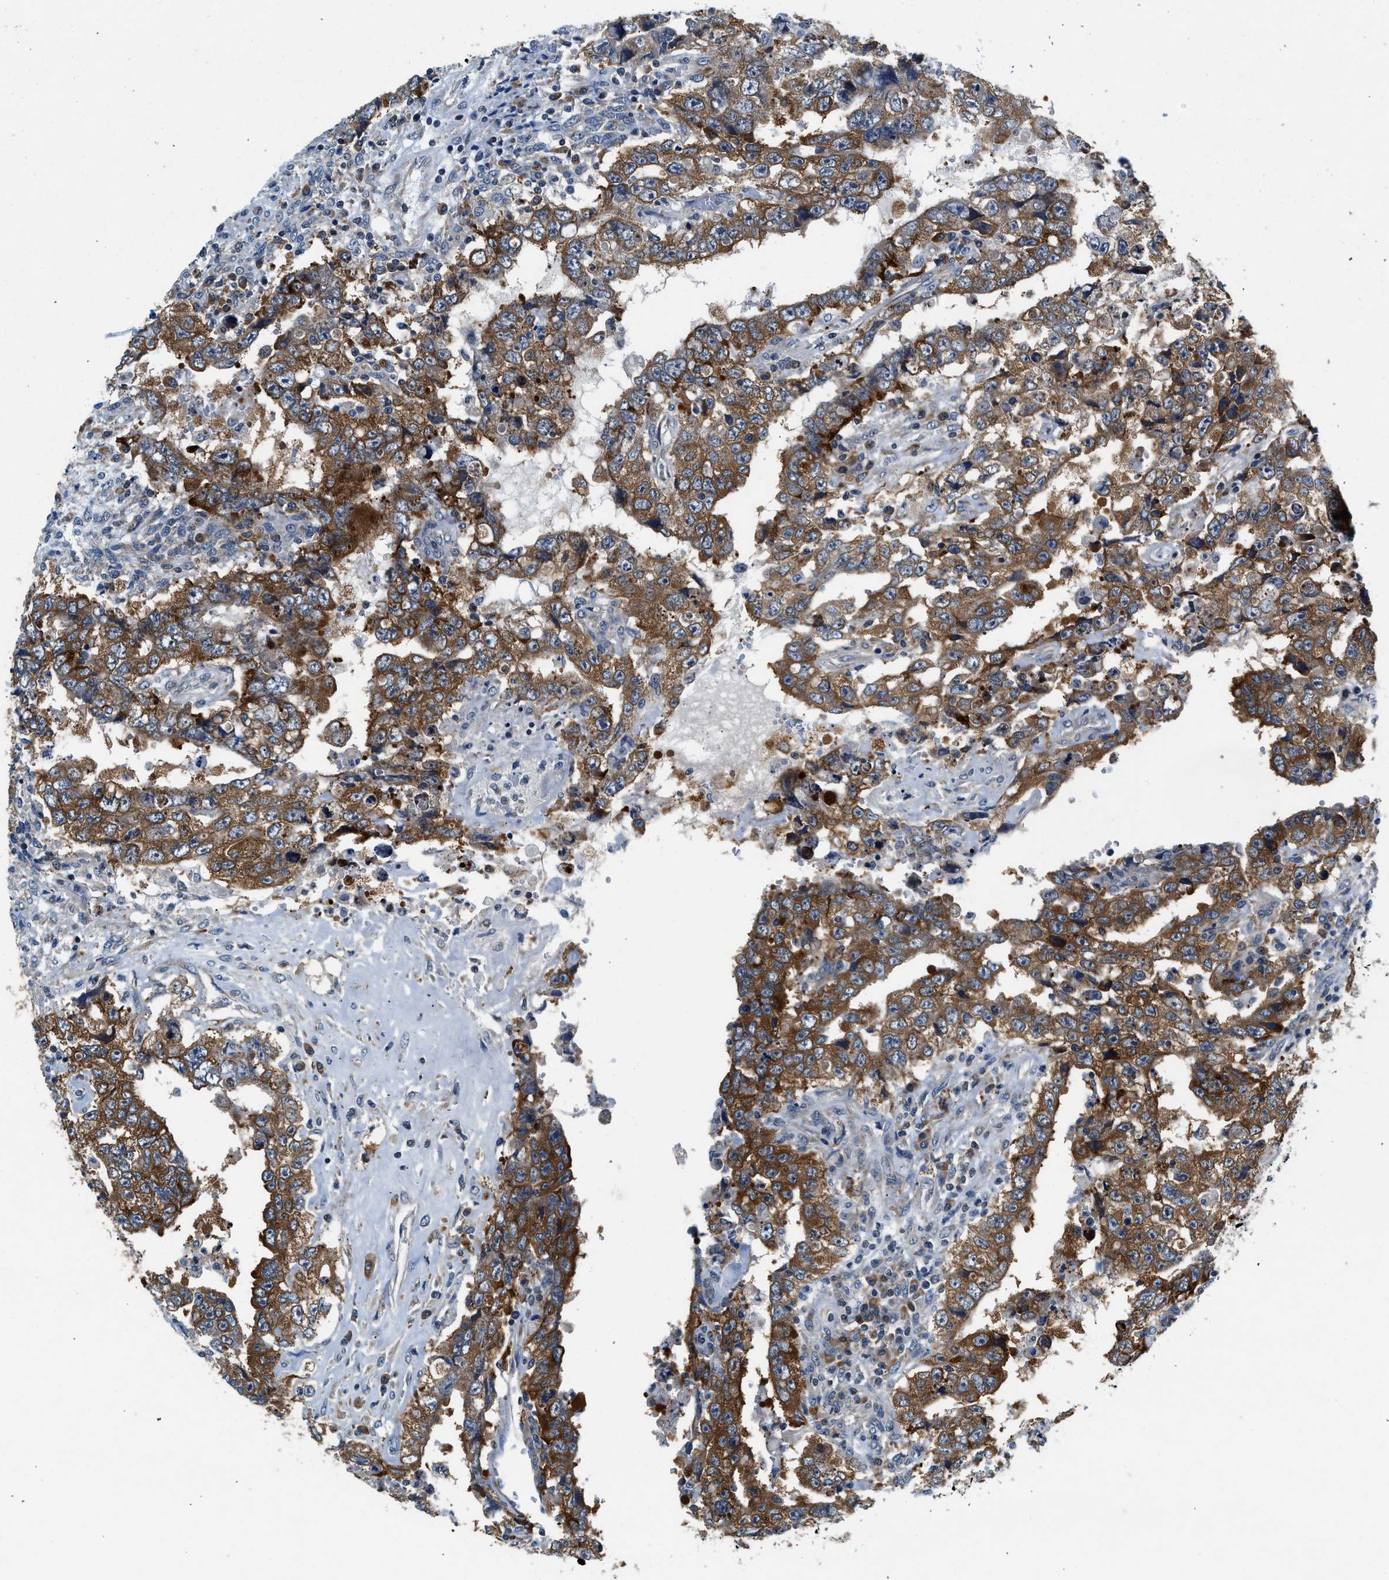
{"staining": {"intensity": "moderate", "quantity": ">75%", "location": "cytoplasmic/membranous"}, "tissue": "testis cancer", "cell_type": "Tumor cells", "image_type": "cancer", "snomed": [{"axis": "morphology", "description": "Carcinoma, Embryonal, NOS"}, {"axis": "topography", "description": "Testis"}], "caption": "Immunohistochemical staining of human testis cancer (embryonal carcinoma) exhibits medium levels of moderate cytoplasmic/membranous positivity in about >75% of tumor cells.", "gene": "PA2G4", "patient": {"sex": "male", "age": 26}}